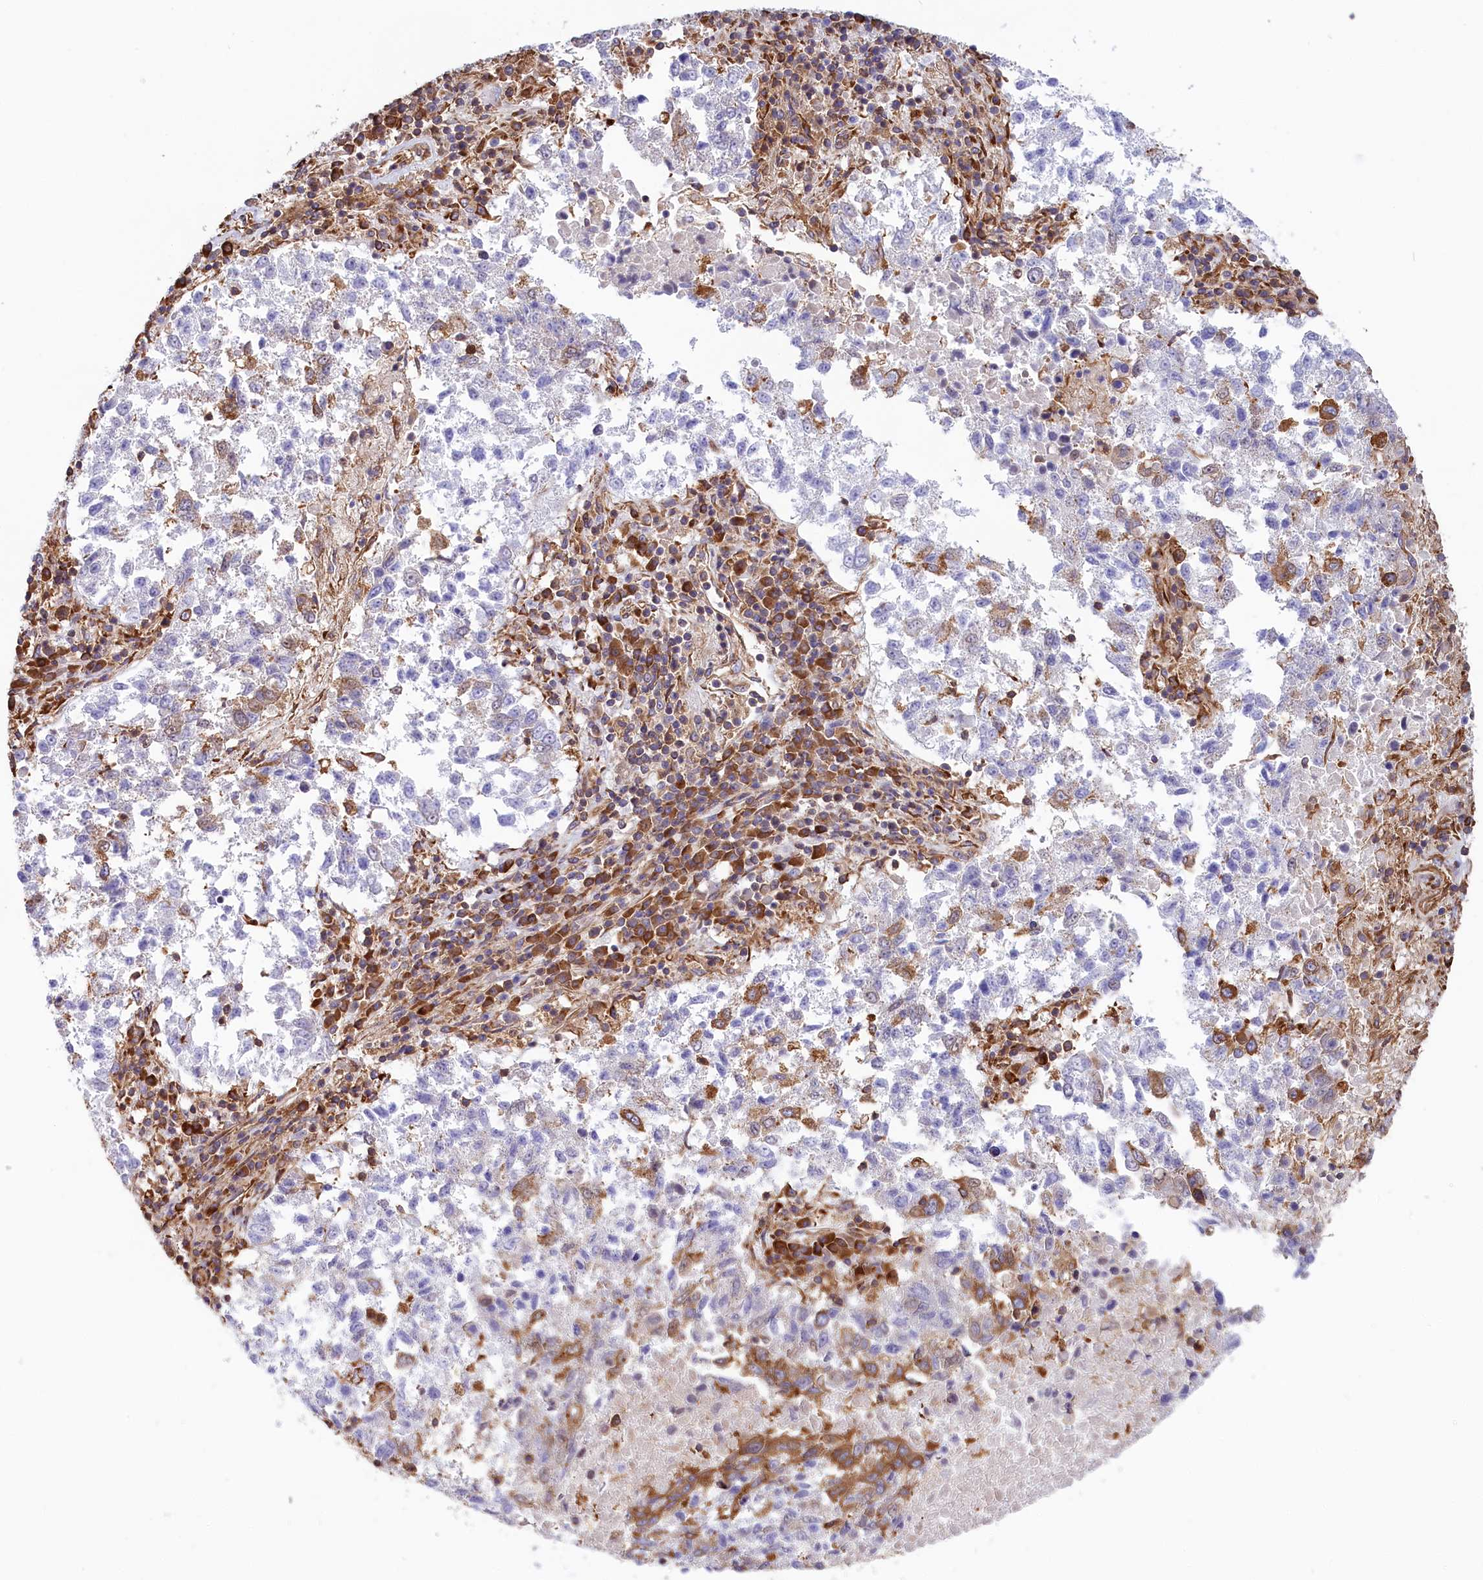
{"staining": {"intensity": "moderate", "quantity": "<25%", "location": "cytoplasmic/membranous"}, "tissue": "lung cancer", "cell_type": "Tumor cells", "image_type": "cancer", "snomed": [{"axis": "morphology", "description": "Squamous cell carcinoma, NOS"}, {"axis": "topography", "description": "Lung"}], "caption": "There is low levels of moderate cytoplasmic/membranous expression in tumor cells of lung cancer (squamous cell carcinoma), as demonstrated by immunohistochemical staining (brown color).", "gene": "GYS1", "patient": {"sex": "male", "age": 73}}